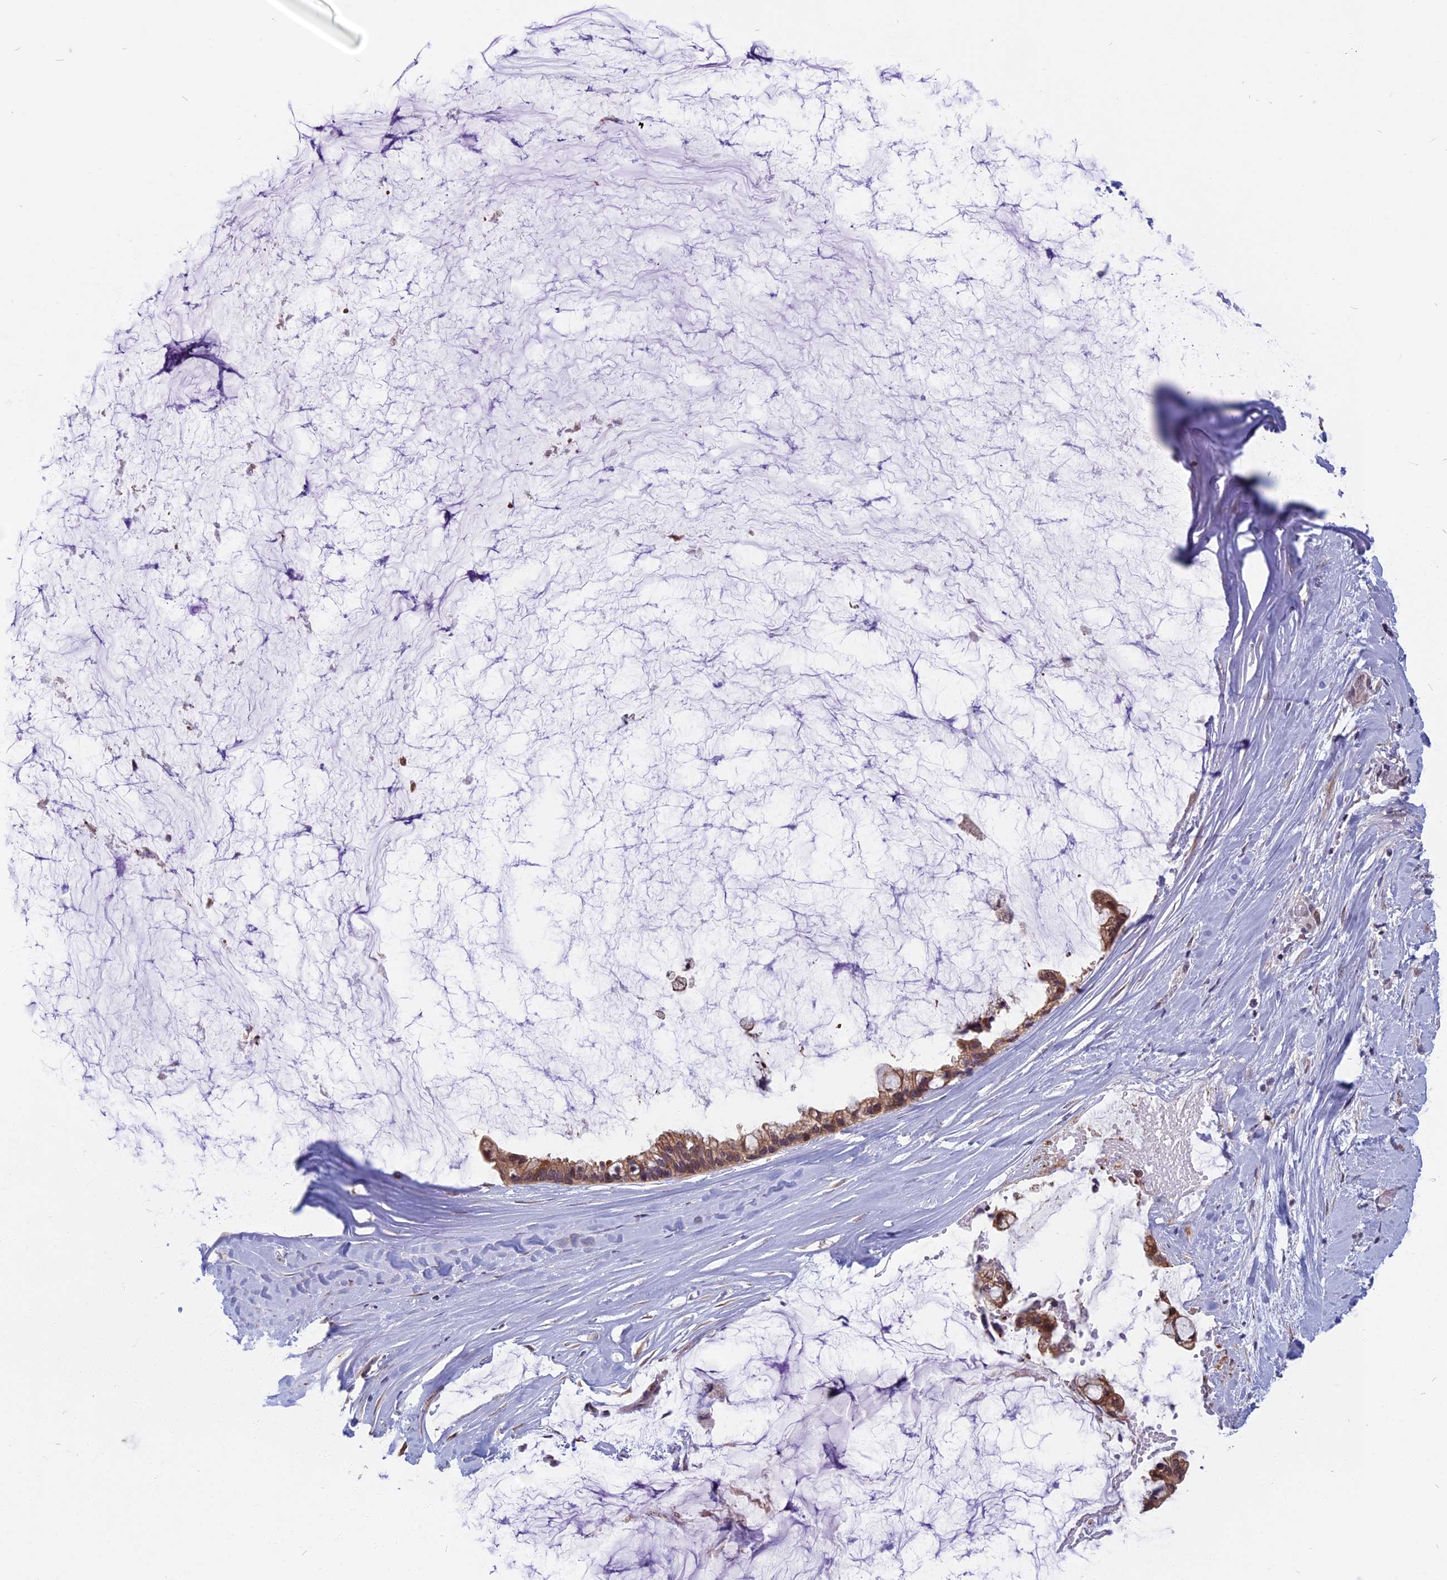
{"staining": {"intensity": "moderate", "quantity": ">75%", "location": "cytoplasmic/membranous"}, "tissue": "ovarian cancer", "cell_type": "Tumor cells", "image_type": "cancer", "snomed": [{"axis": "morphology", "description": "Cystadenocarcinoma, mucinous, NOS"}, {"axis": "topography", "description": "Ovary"}], "caption": "A brown stain shows moderate cytoplasmic/membranous expression of a protein in ovarian cancer (mucinous cystadenocarcinoma) tumor cells.", "gene": "CCDC113", "patient": {"sex": "female", "age": 39}}